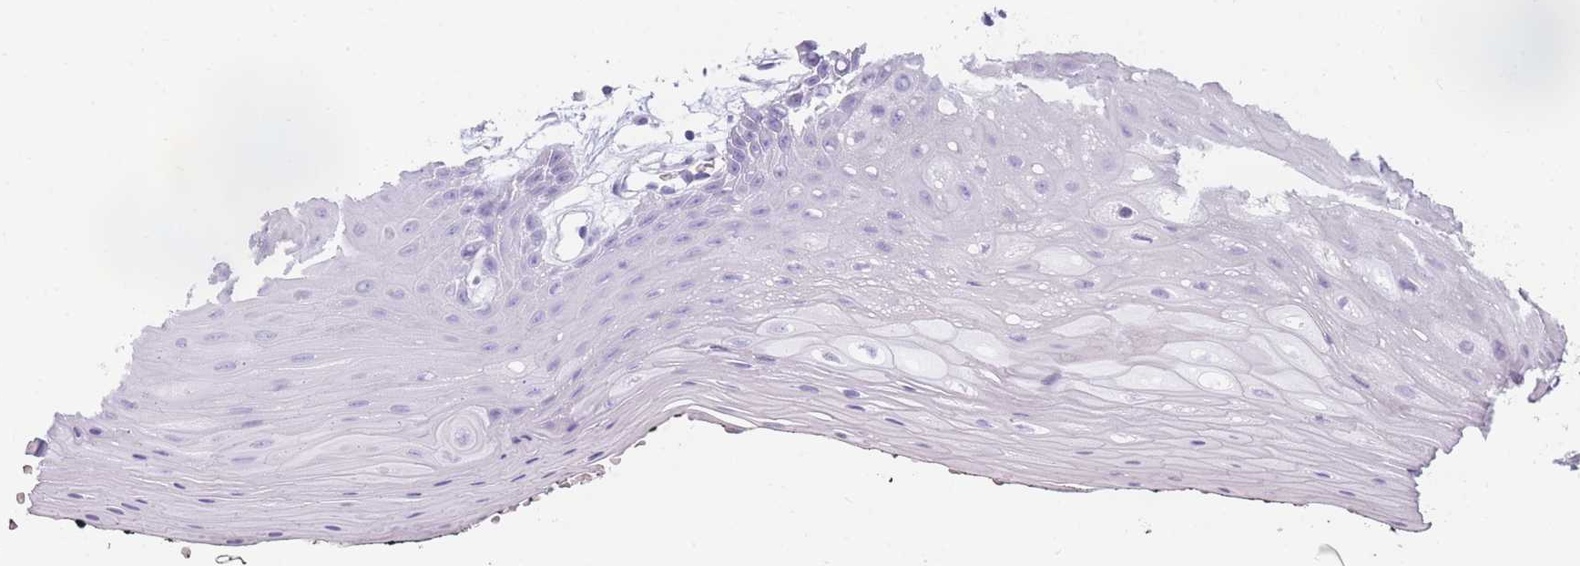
{"staining": {"intensity": "negative", "quantity": "none", "location": "none"}, "tissue": "oral mucosa", "cell_type": "Squamous epithelial cells", "image_type": "normal", "snomed": [{"axis": "morphology", "description": "Normal tissue, NOS"}, {"axis": "topography", "description": "Oral tissue"}, {"axis": "topography", "description": "Tounge, NOS"}], "caption": "Protein analysis of unremarkable oral mucosa shows no significant expression in squamous epithelial cells. (Stains: DAB (3,3'-diaminobenzidine) immunohistochemistry (IHC) with hematoxylin counter stain, Microscopy: brightfield microscopy at high magnification).", "gene": "TNFSF11", "patient": {"sex": "female", "age": 59}}